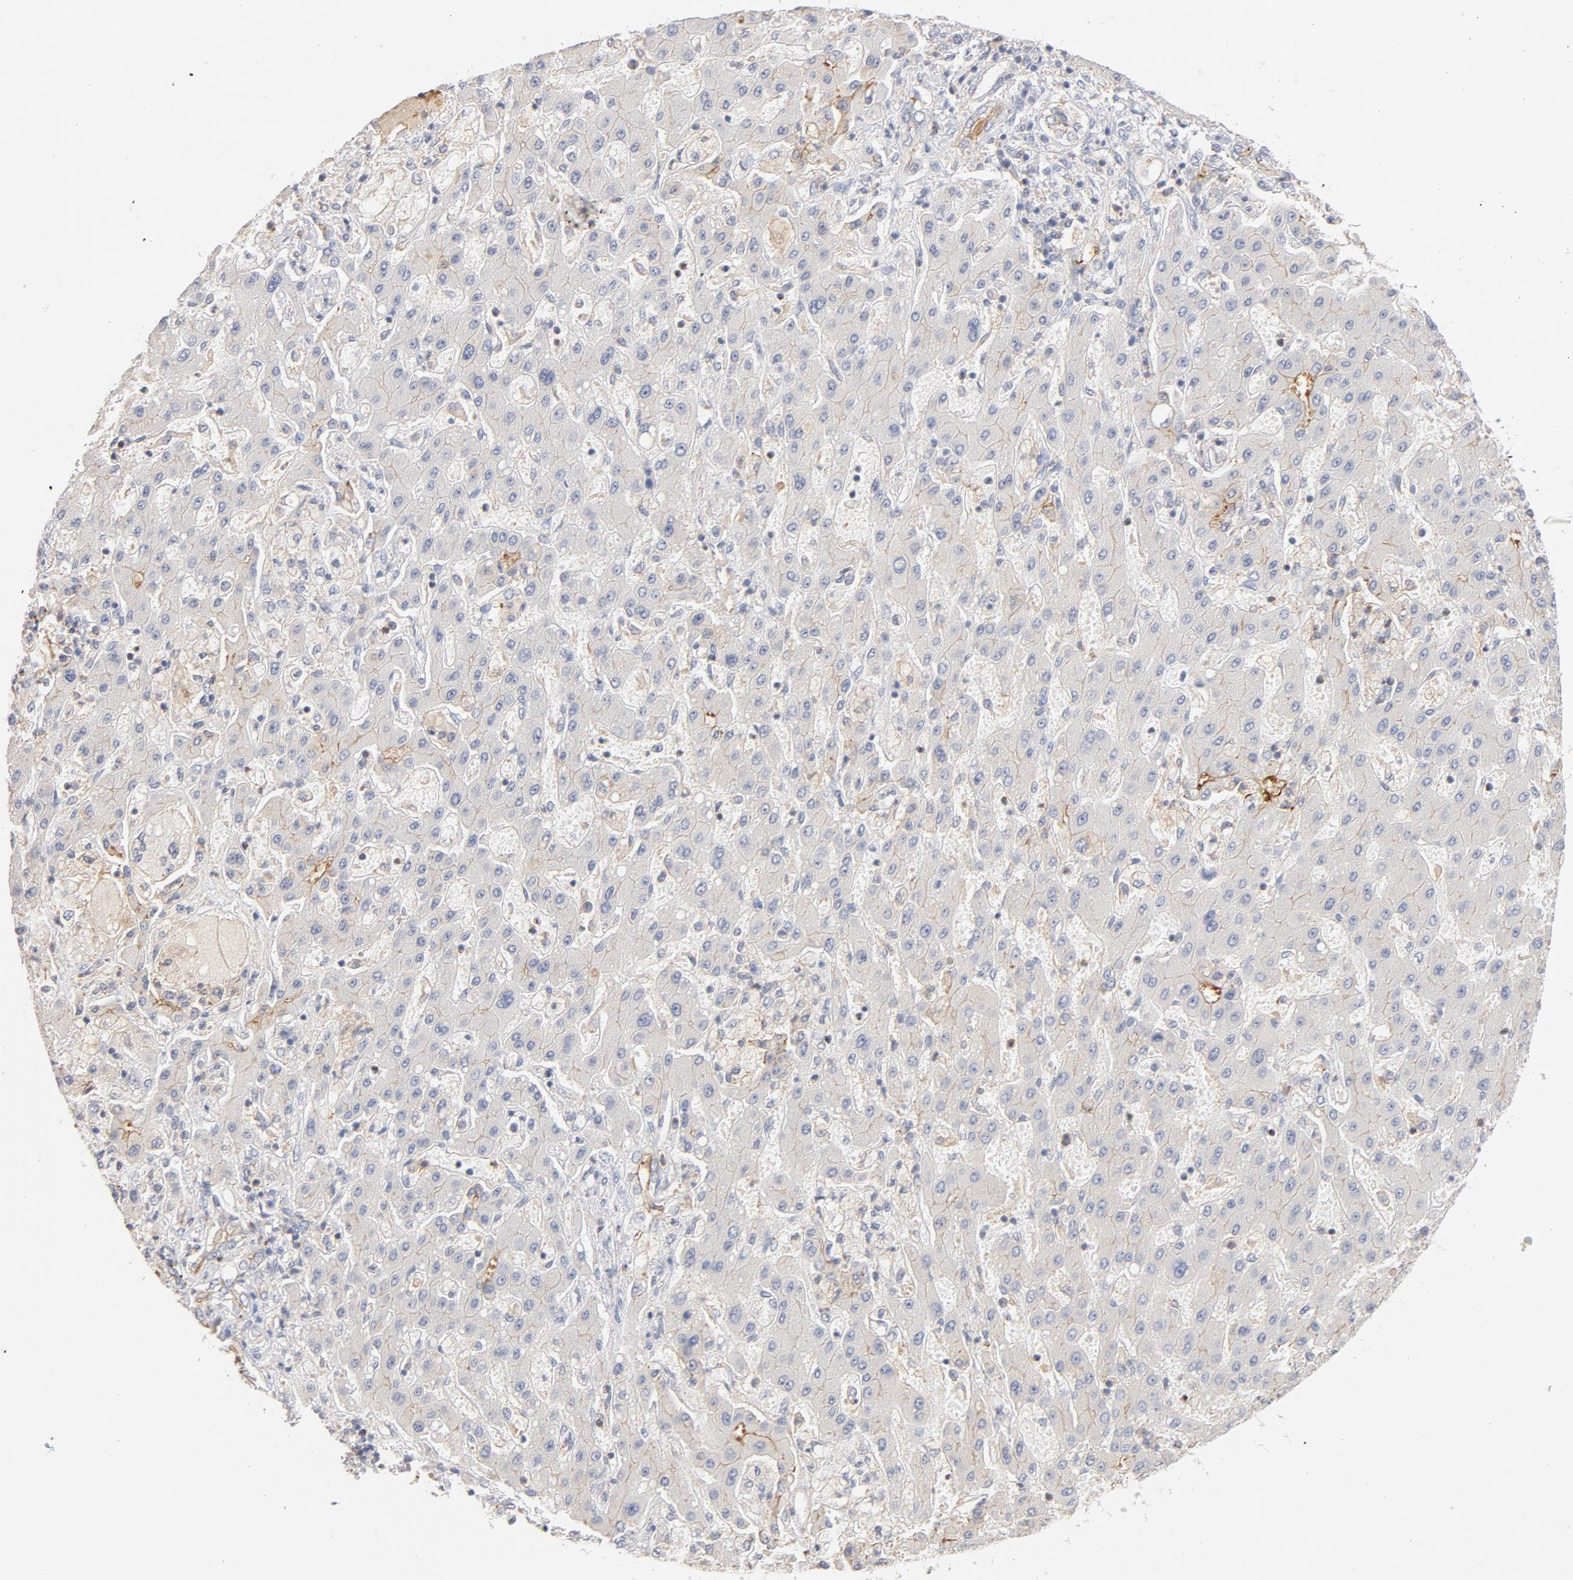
{"staining": {"intensity": "moderate", "quantity": "<25%", "location": "cytoplasmic/membranous"}, "tissue": "liver cancer", "cell_type": "Tumor cells", "image_type": "cancer", "snomed": [{"axis": "morphology", "description": "Cholangiocarcinoma"}, {"axis": "topography", "description": "Liver"}], "caption": "The histopathology image exhibits staining of liver cancer, revealing moderate cytoplasmic/membranous protein staining (brown color) within tumor cells. The protein of interest is shown in brown color, while the nuclei are stained blue.", "gene": "STRN3", "patient": {"sex": "male", "age": 50}}